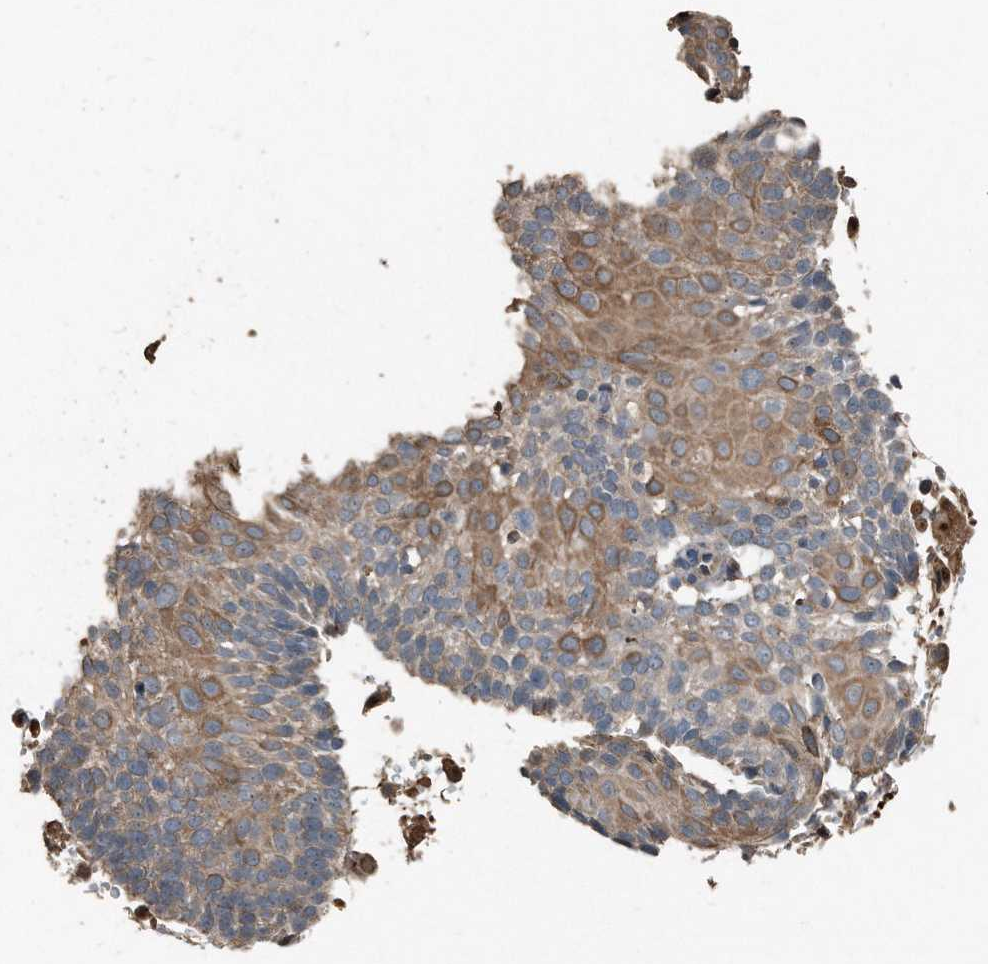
{"staining": {"intensity": "moderate", "quantity": "25%-75%", "location": "cytoplasmic/membranous"}, "tissue": "cervical cancer", "cell_type": "Tumor cells", "image_type": "cancer", "snomed": [{"axis": "morphology", "description": "Squamous cell carcinoma, NOS"}, {"axis": "topography", "description": "Cervix"}], "caption": "Immunohistochemistry staining of cervical cancer, which displays medium levels of moderate cytoplasmic/membranous positivity in about 25%-75% of tumor cells indicating moderate cytoplasmic/membranous protein positivity. The staining was performed using DAB (brown) for protein detection and nuclei were counterstained in hematoxylin (blue).", "gene": "C9", "patient": {"sex": "female", "age": 74}}